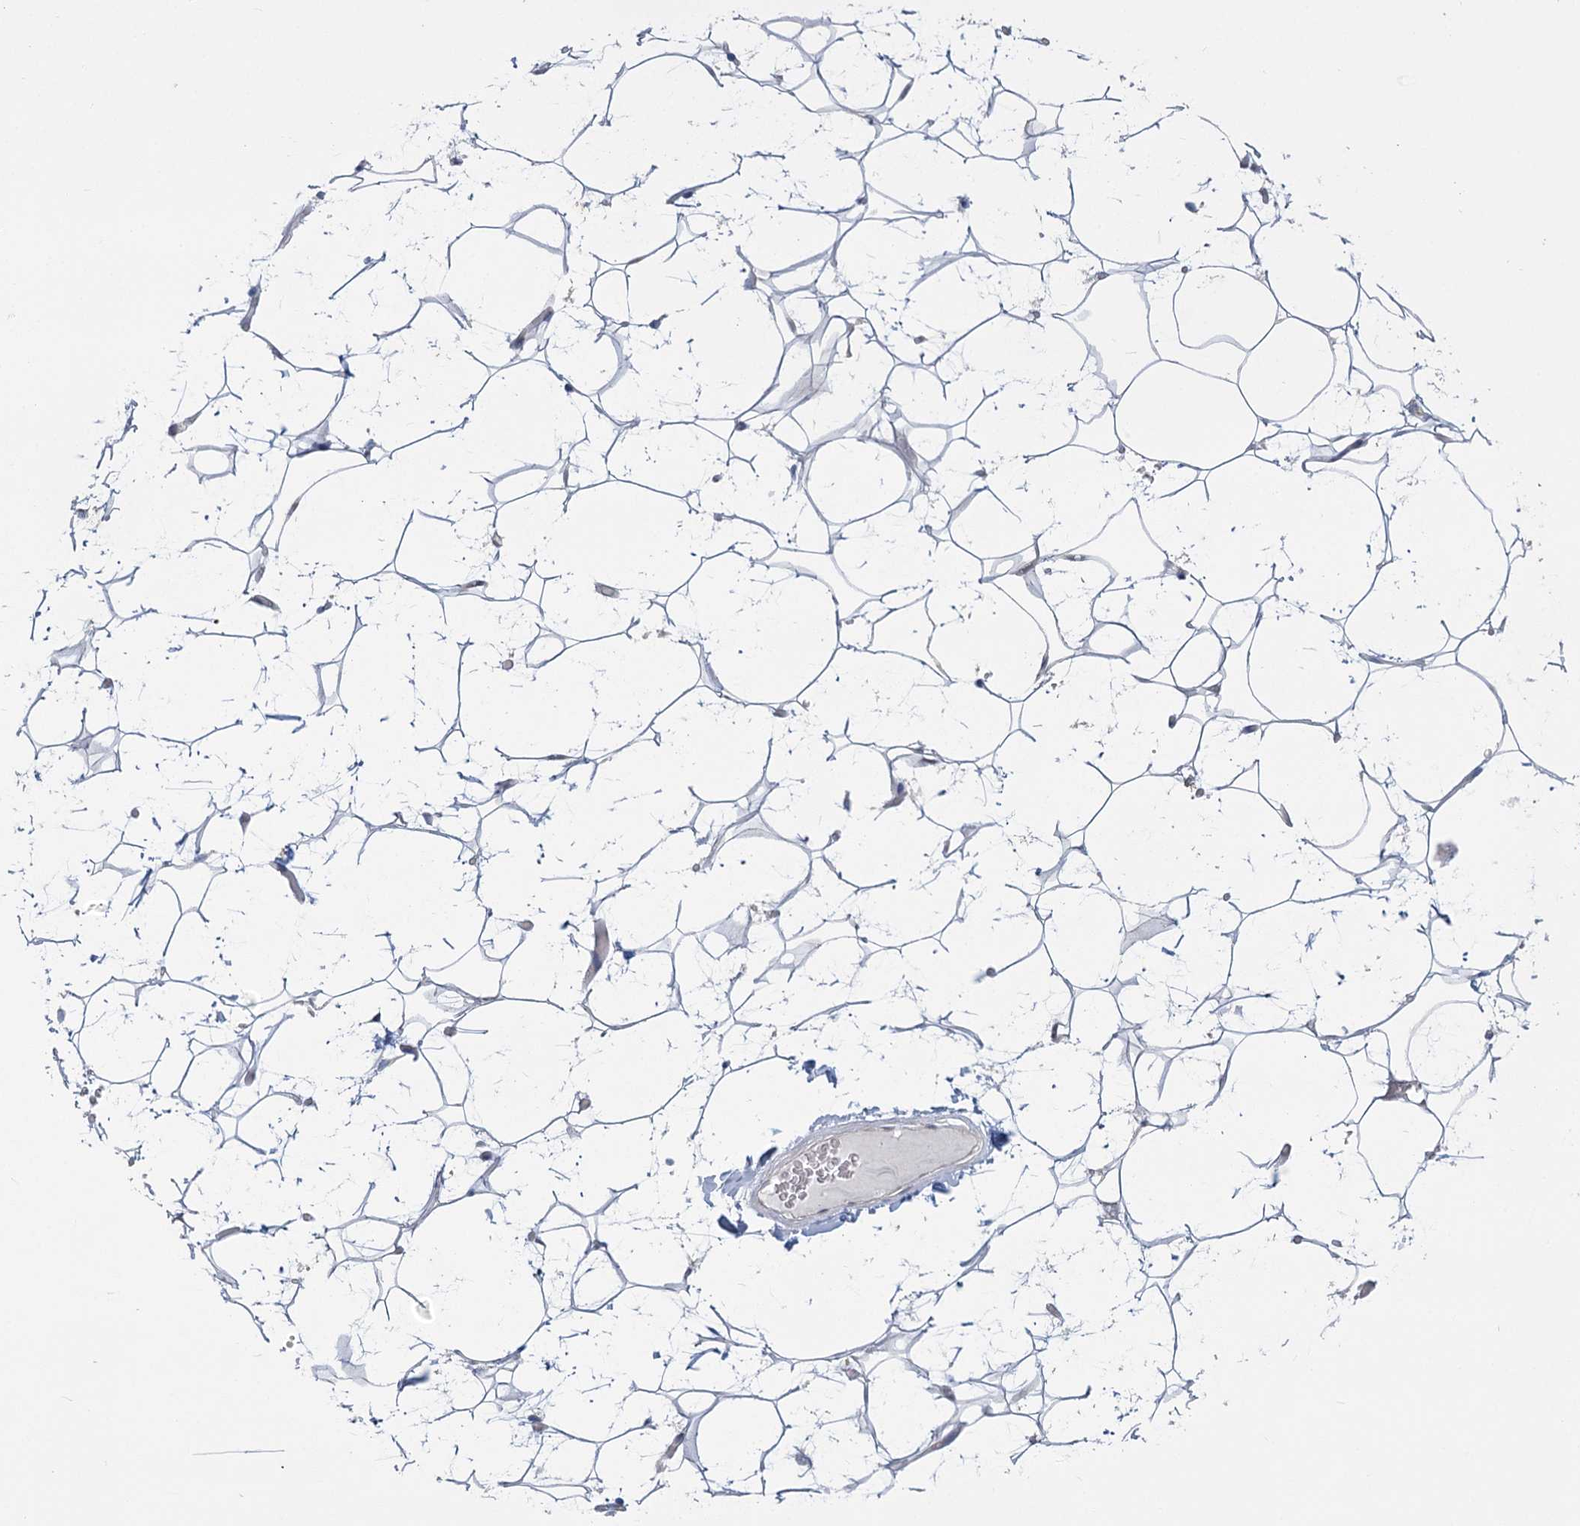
{"staining": {"intensity": "negative", "quantity": "none", "location": "none"}, "tissue": "adipose tissue", "cell_type": "Adipocytes", "image_type": "normal", "snomed": [{"axis": "morphology", "description": "Normal tissue, NOS"}, {"axis": "topography", "description": "Breast"}], "caption": "High magnification brightfield microscopy of benign adipose tissue stained with DAB (3,3'-diaminobenzidine) (brown) and counterstained with hematoxylin (blue): adipocytes show no significant staining.", "gene": "MTG1", "patient": {"sex": "female", "age": 26}}